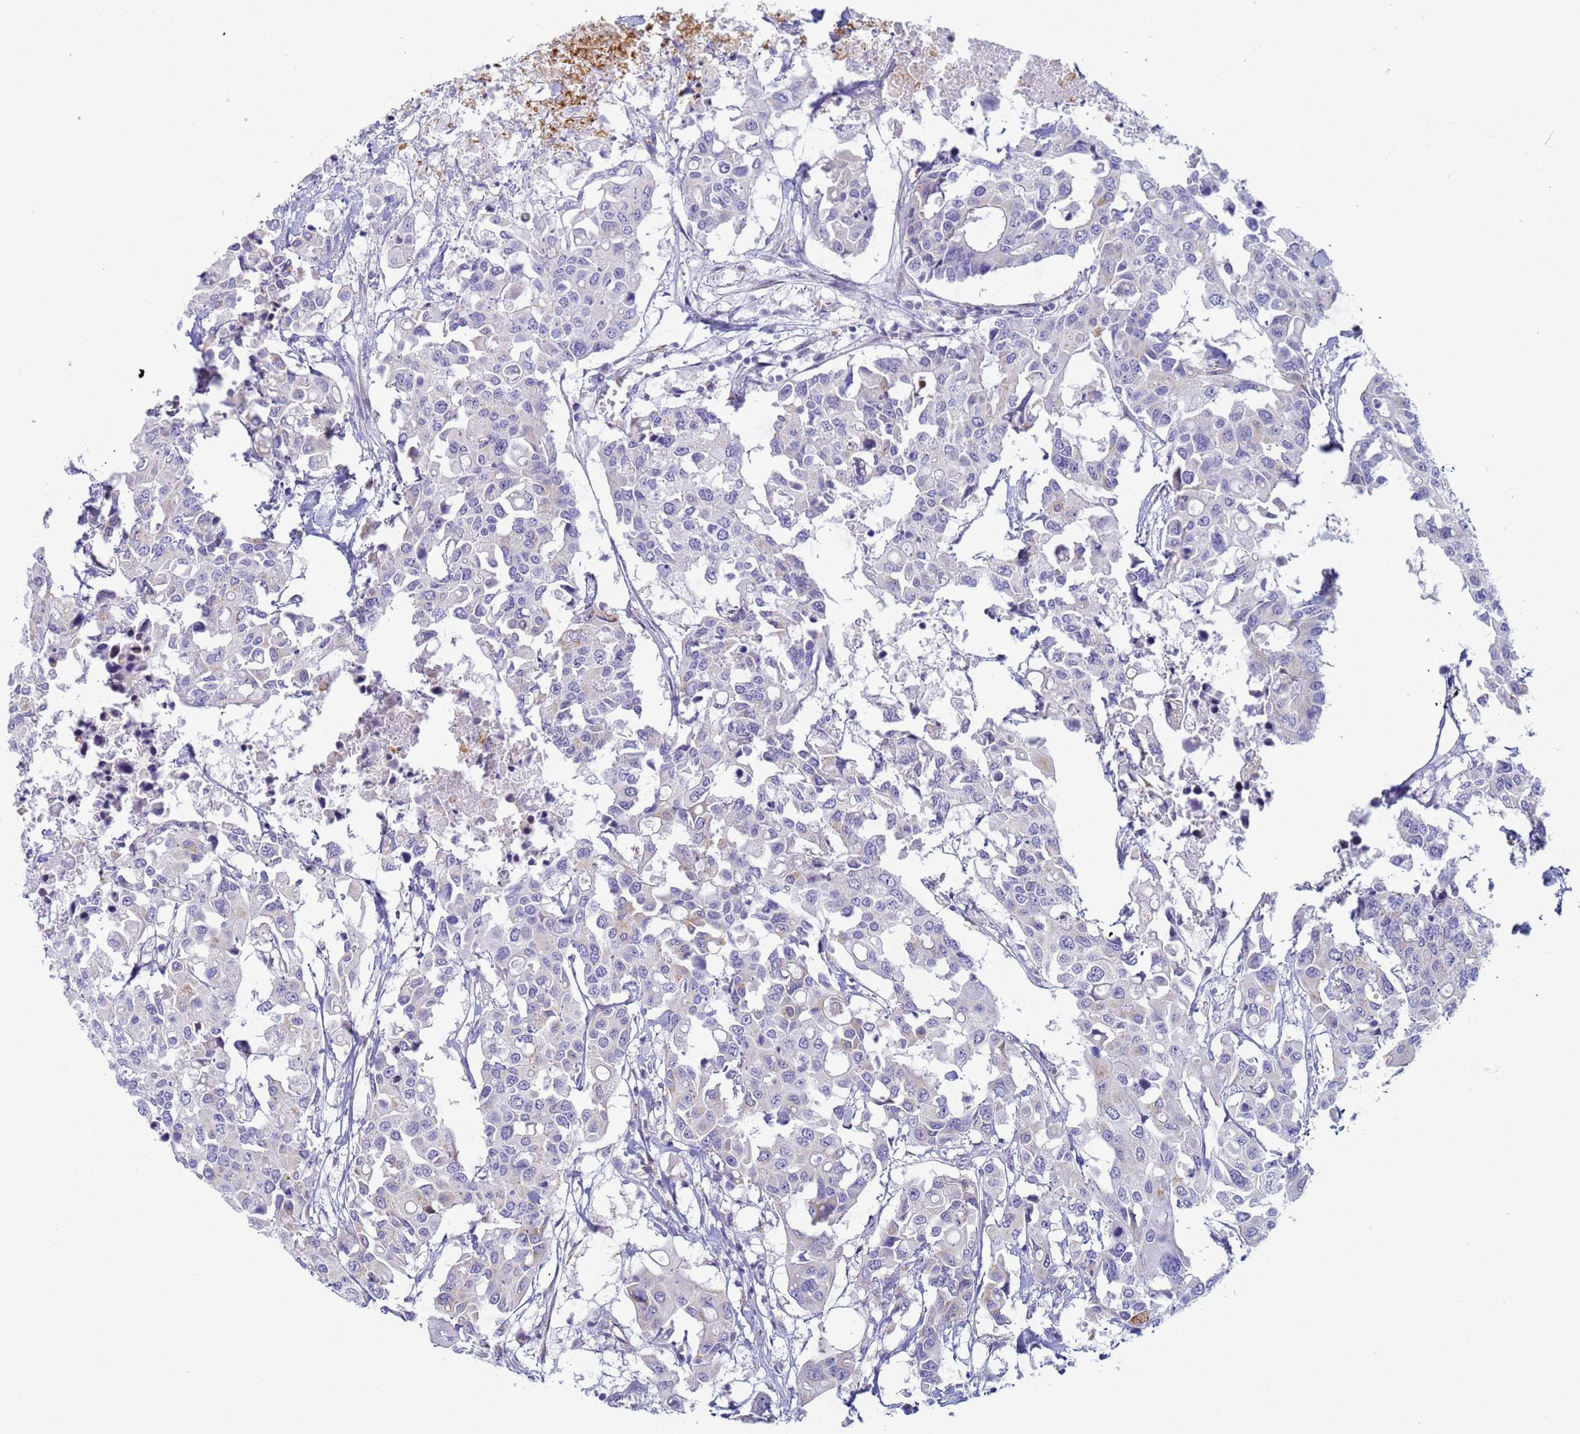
{"staining": {"intensity": "negative", "quantity": "none", "location": "none"}, "tissue": "colorectal cancer", "cell_type": "Tumor cells", "image_type": "cancer", "snomed": [{"axis": "morphology", "description": "Adenocarcinoma, NOS"}, {"axis": "topography", "description": "Colon"}], "caption": "Immunohistochemistry (IHC) image of neoplastic tissue: human colorectal cancer stained with DAB displays no significant protein positivity in tumor cells. (Brightfield microscopy of DAB (3,3'-diaminobenzidine) immunohistochemistry at high magnification).", "gene": "CR1", "patient": {"sex": "male", "age": 77}}